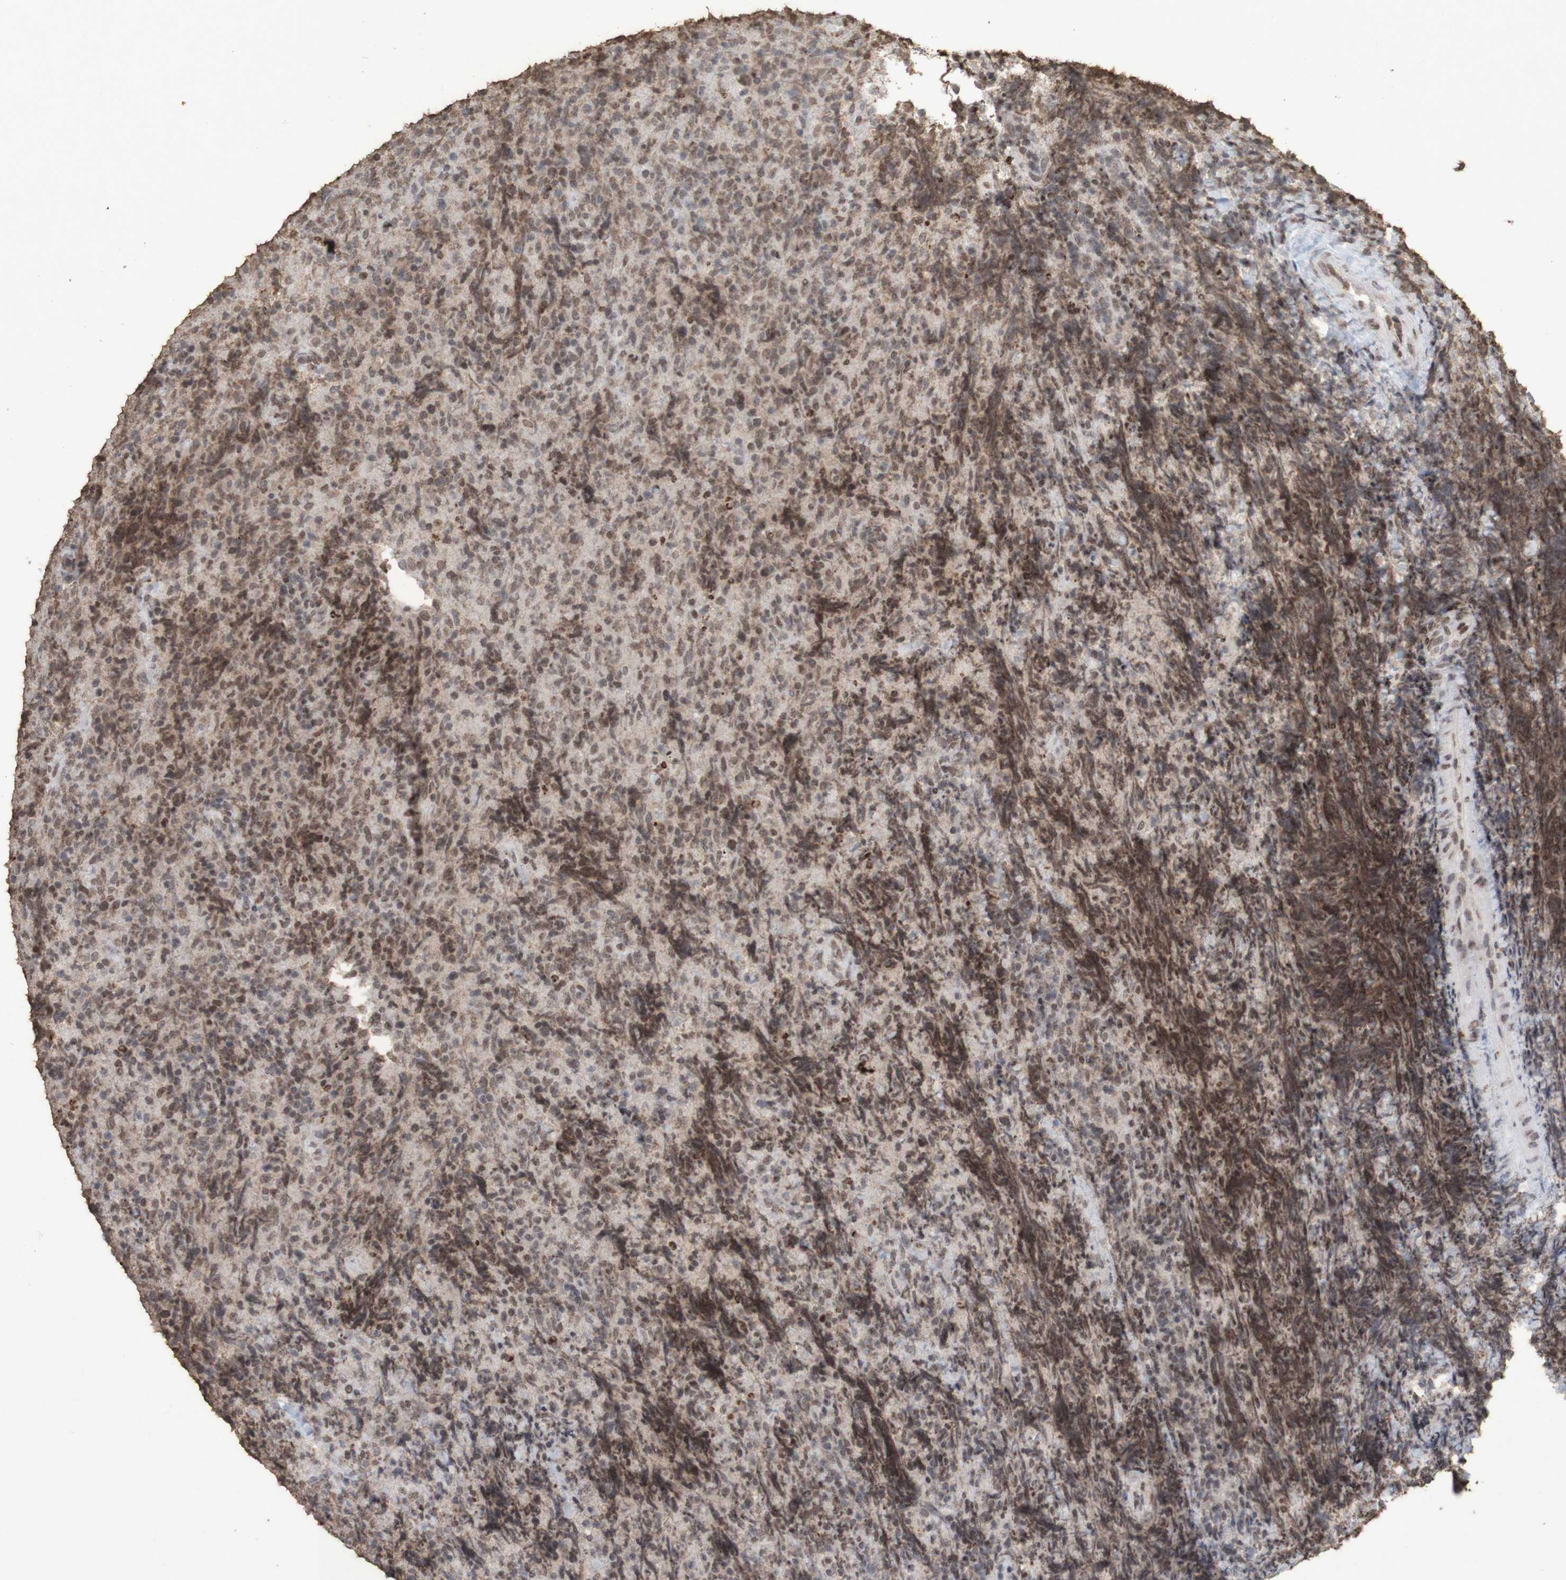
{"staining": {"intensity": "weak", "quantity": "<25%", "location": "nuclear"}, "tissue": "lymphoma", "cell_type": "Tumor cells", "image_type": "cancer", "snomed": [{"axis": "morphology", "description": "Malignant lymphoma, non-Hodgkin's type, High grade"}, {"axis": "topography", "description": "Tonsil"}], "caption": "DAB immunohistochemical staining of malignant lymphoma, non-Hodgkin's type (high-grade) shows no significant expression in tumor cells. Nuclei are stained in blue.", "gene": "GFI1", "patient": {"sex": "female", "age": 36}}